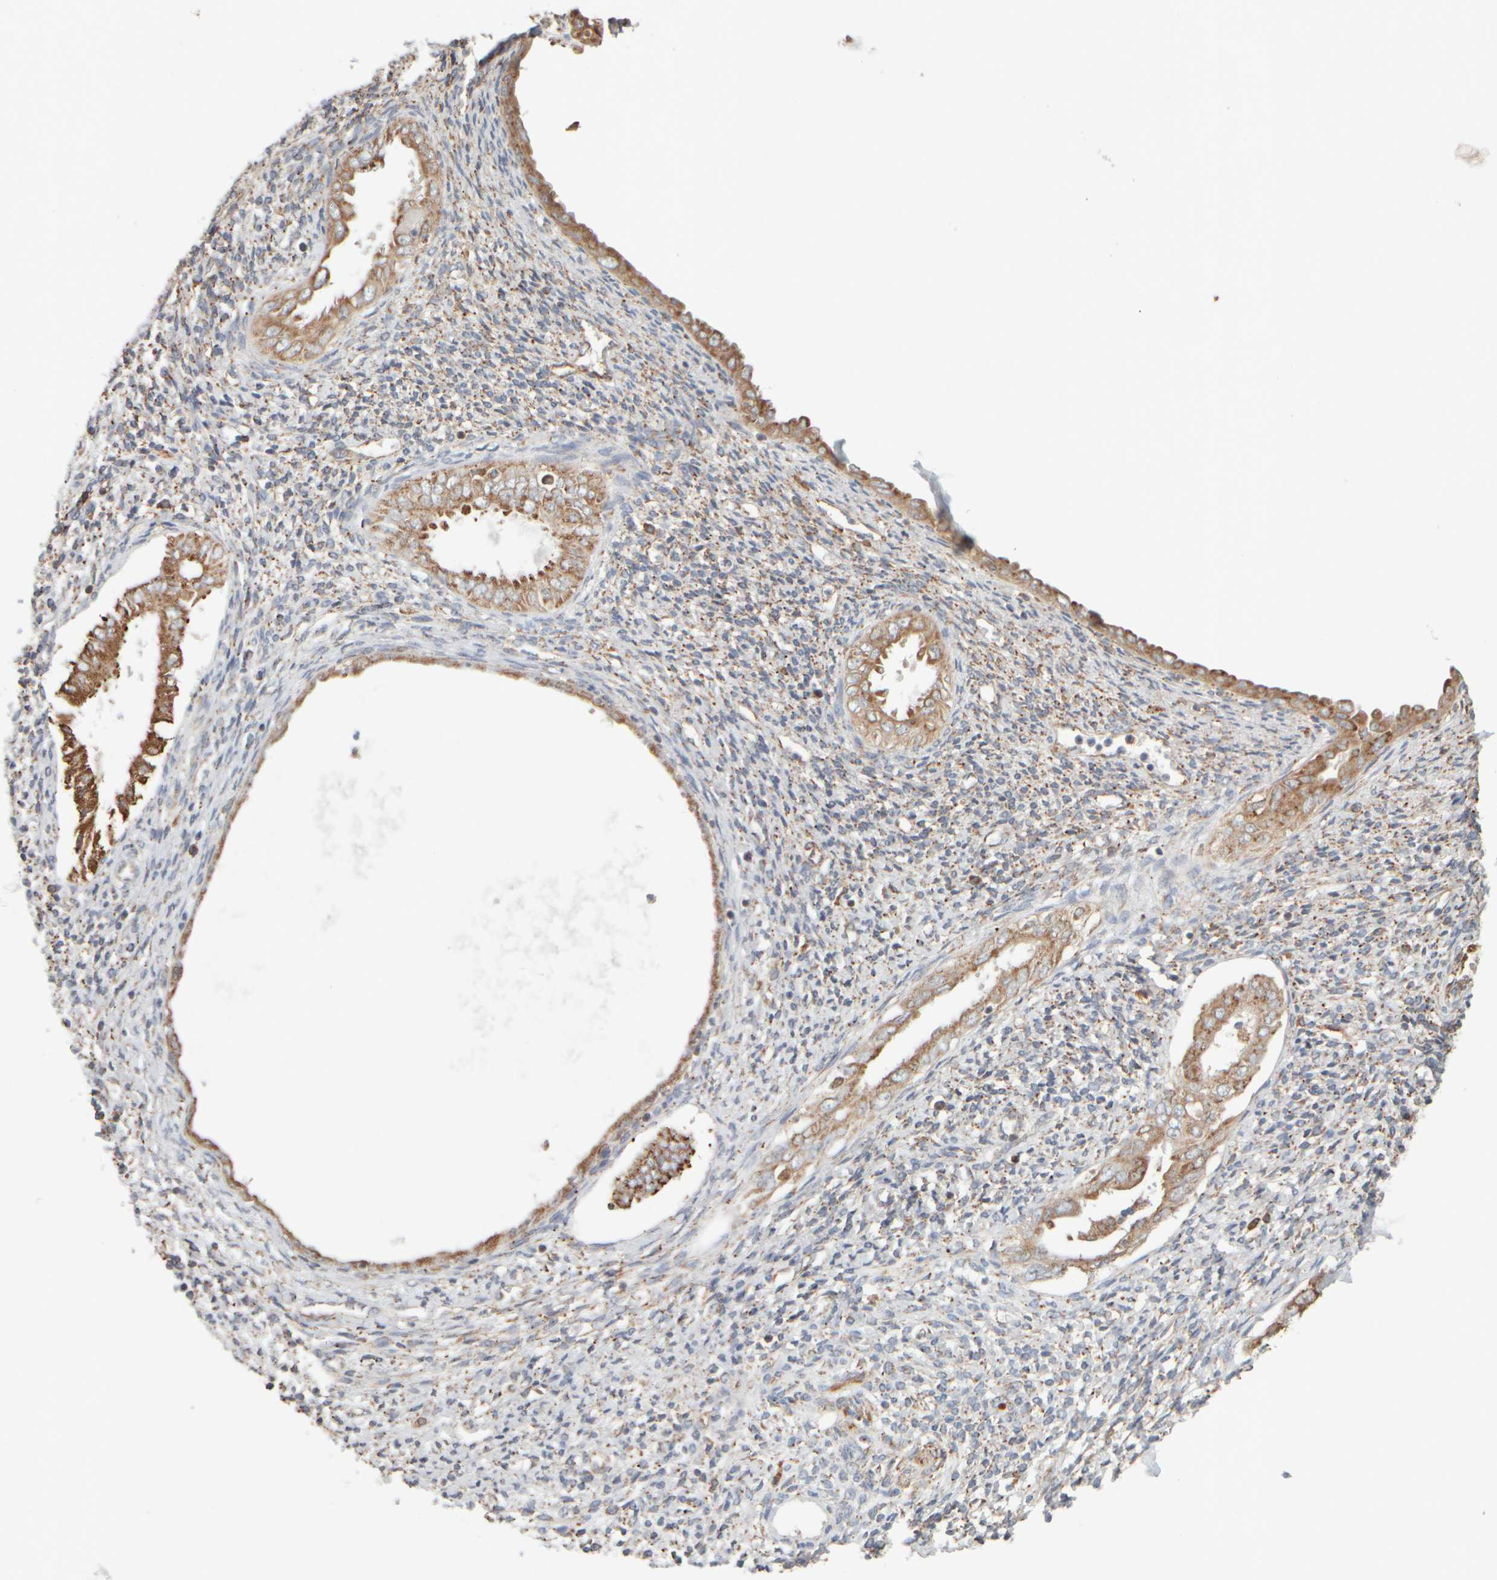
{"staining": {"intensity": "weak", "quantity": "<25%", "location": "cytoplasmic/membranous"}, "tissue": "endometrium", "cell_type": "Cells in endometrial stroma", "image_type": "normal", "snomed": [{"axis": "morphology", "description": "Normal tissue, NOS"}, {"axis": "topography", "description": "Endometrium"}], "caption": "A high-resolution histopathology image shows immunohistochemistry (IHC) staining of normal endometrium, which reveals no significant staining in cells in endometrial stroma. Brightfield microscopy of IHC stained with DAB (brown) and hematoxylin (blue), captured at high magnification.", "gene": "EIF2B3", "patient": {"sex": "female", "age": 66}}